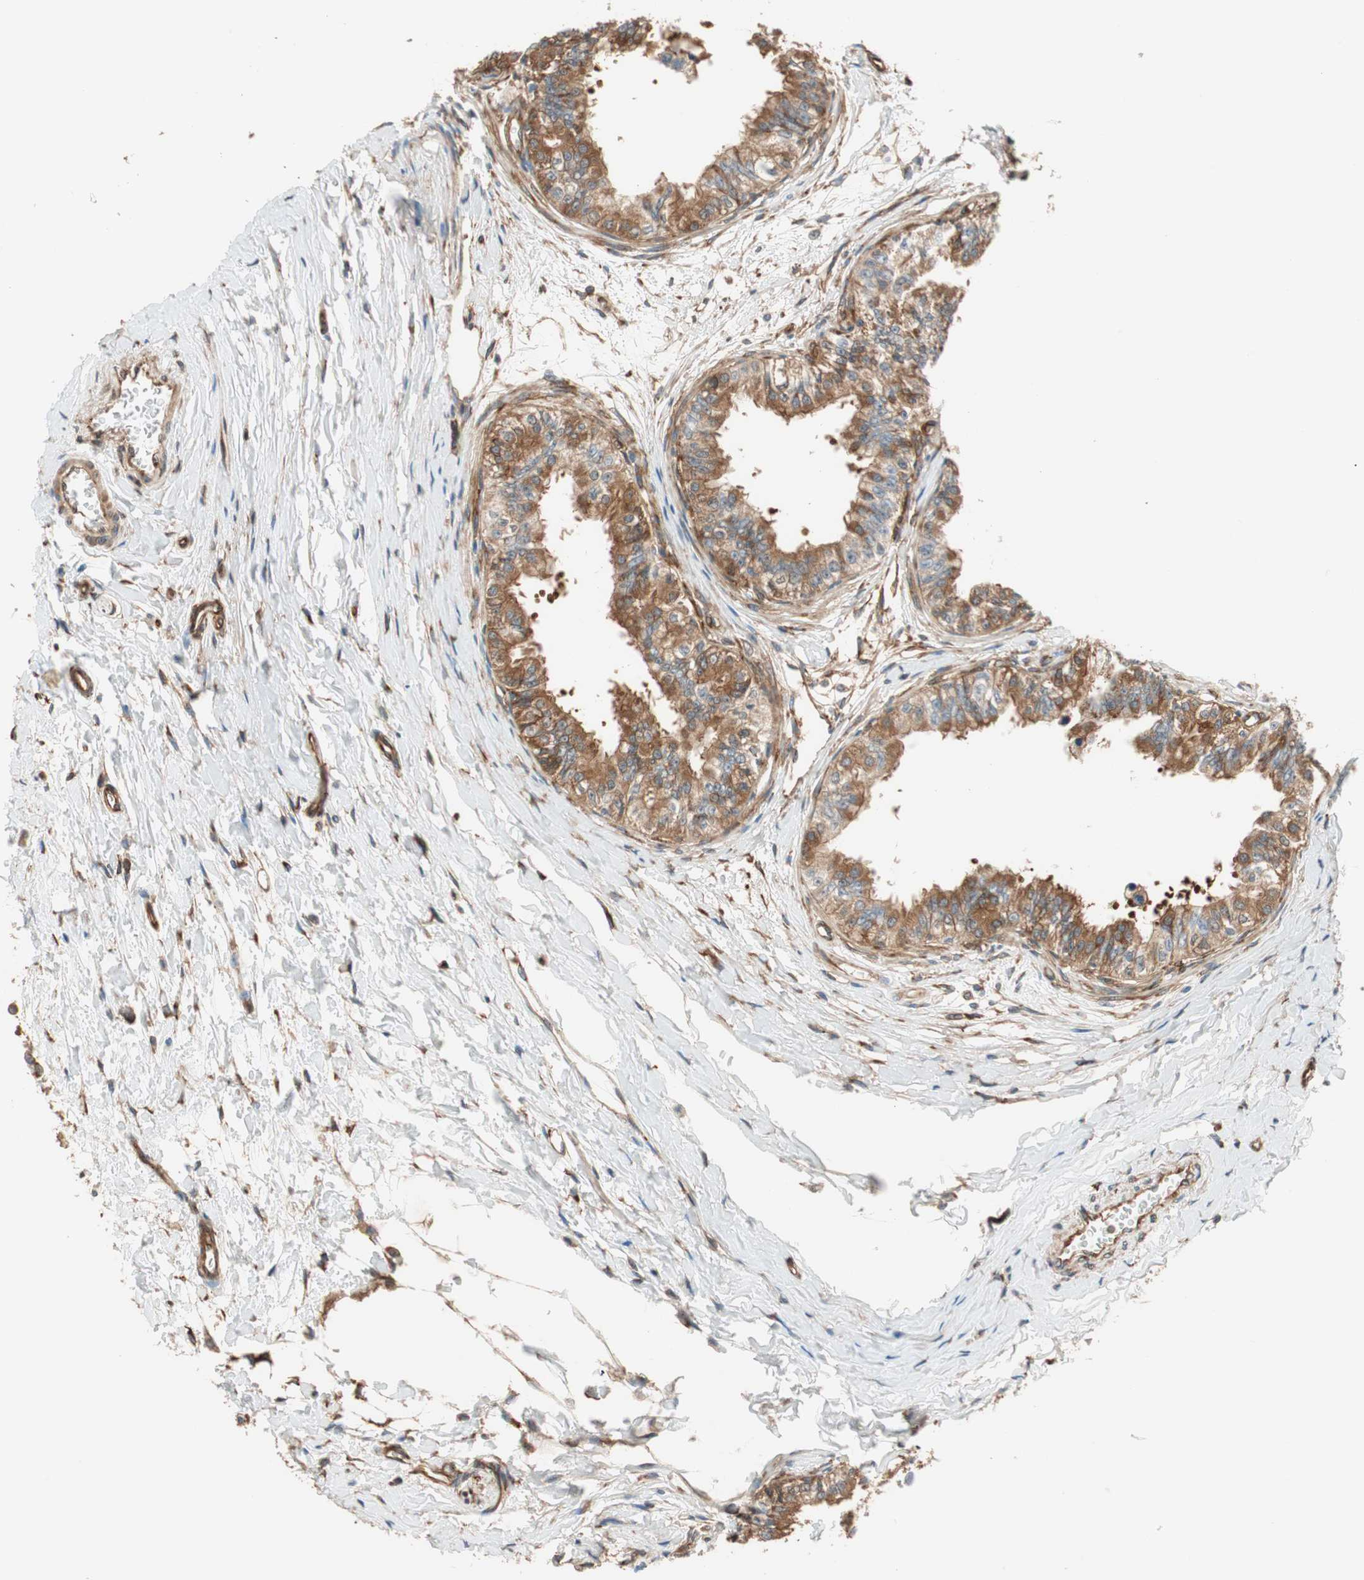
{"staining": {"intensity": "strong", "quantity": ">75%", "location": "cytoplasmic/membranous"}, "tissue": "epididymis", "cell_type": "Glandular cells", "image_type": "normal", "snomed": [{"axis": "morphology", "description": "Normal tissue, NOS"}, {"axis": "morphology", "description": "Adenocarcinoma, metastatic, NOS"}, {"axis": "topography", "description": "Testis"}, {"axis": "topography", "description": "Epididymis"}], "caption": "Human epididymis stained with a brown dye displays strong cytoplasmic/membranous positive staining in approximately >75% of glandular cells.", "gene": "WASL", "patient": {"sex": "male", "age": 26}}